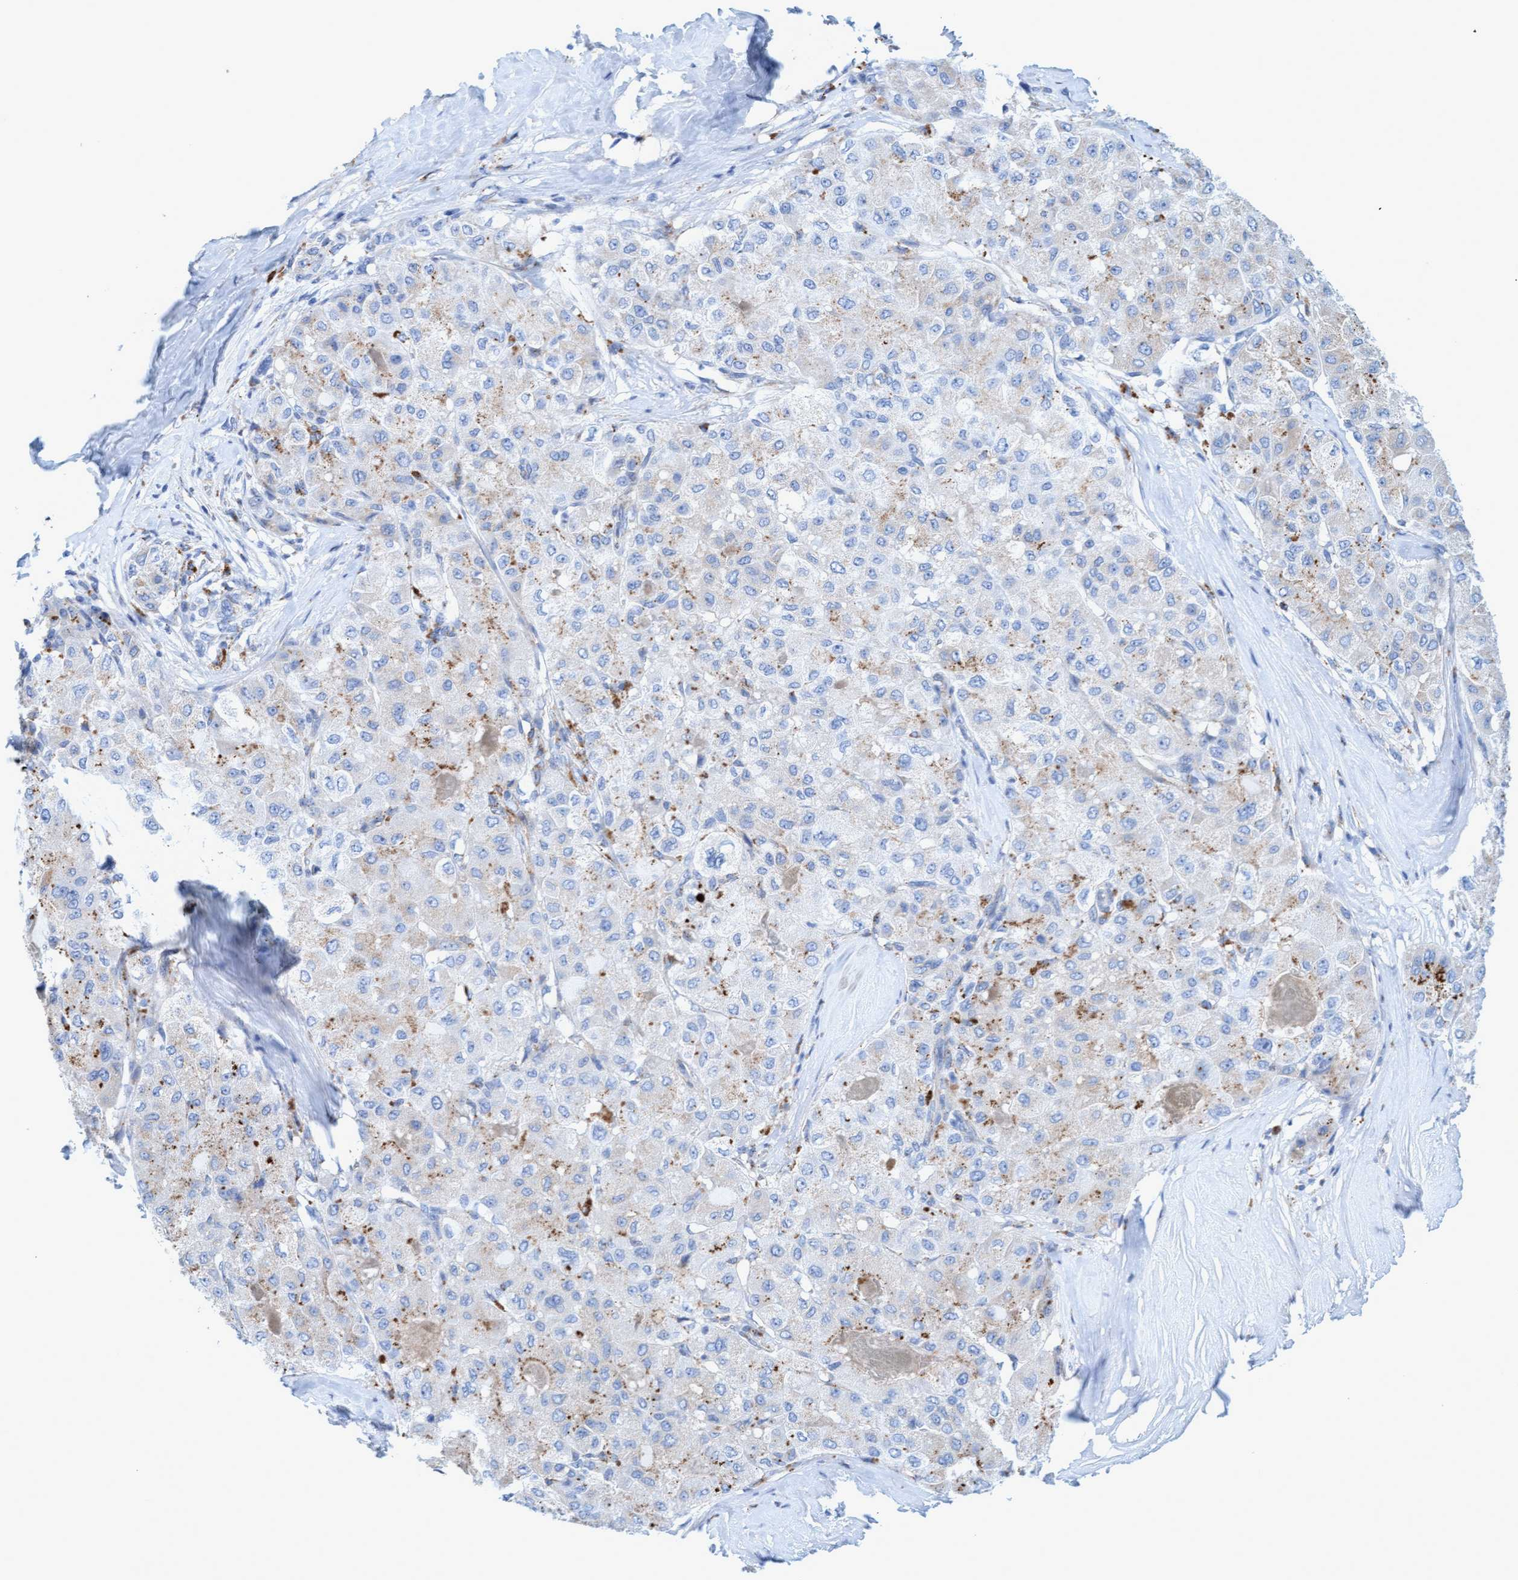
{"staining": {"intensity": "weak", "quantity": "25%-75%", "location": "cytoplasmic/membranous"}, "tissue": "liver cancer", "cell_type": "Tumor cells", "image_type": "cancer", "snomed": [{"axis": "morphology", "description": "Carcinoma, Hepatocellular, NOS"}, {"axis": "topography", "description": "Liver"}], "caption": "Protein analysis of liver hepatocellular carcinoma tissue displays weak cytoplasmic/membranous staining in about 25%-75% of tumor cells.", "gene": "SGSH", "patient": {"sex": "male", "age": 80}}